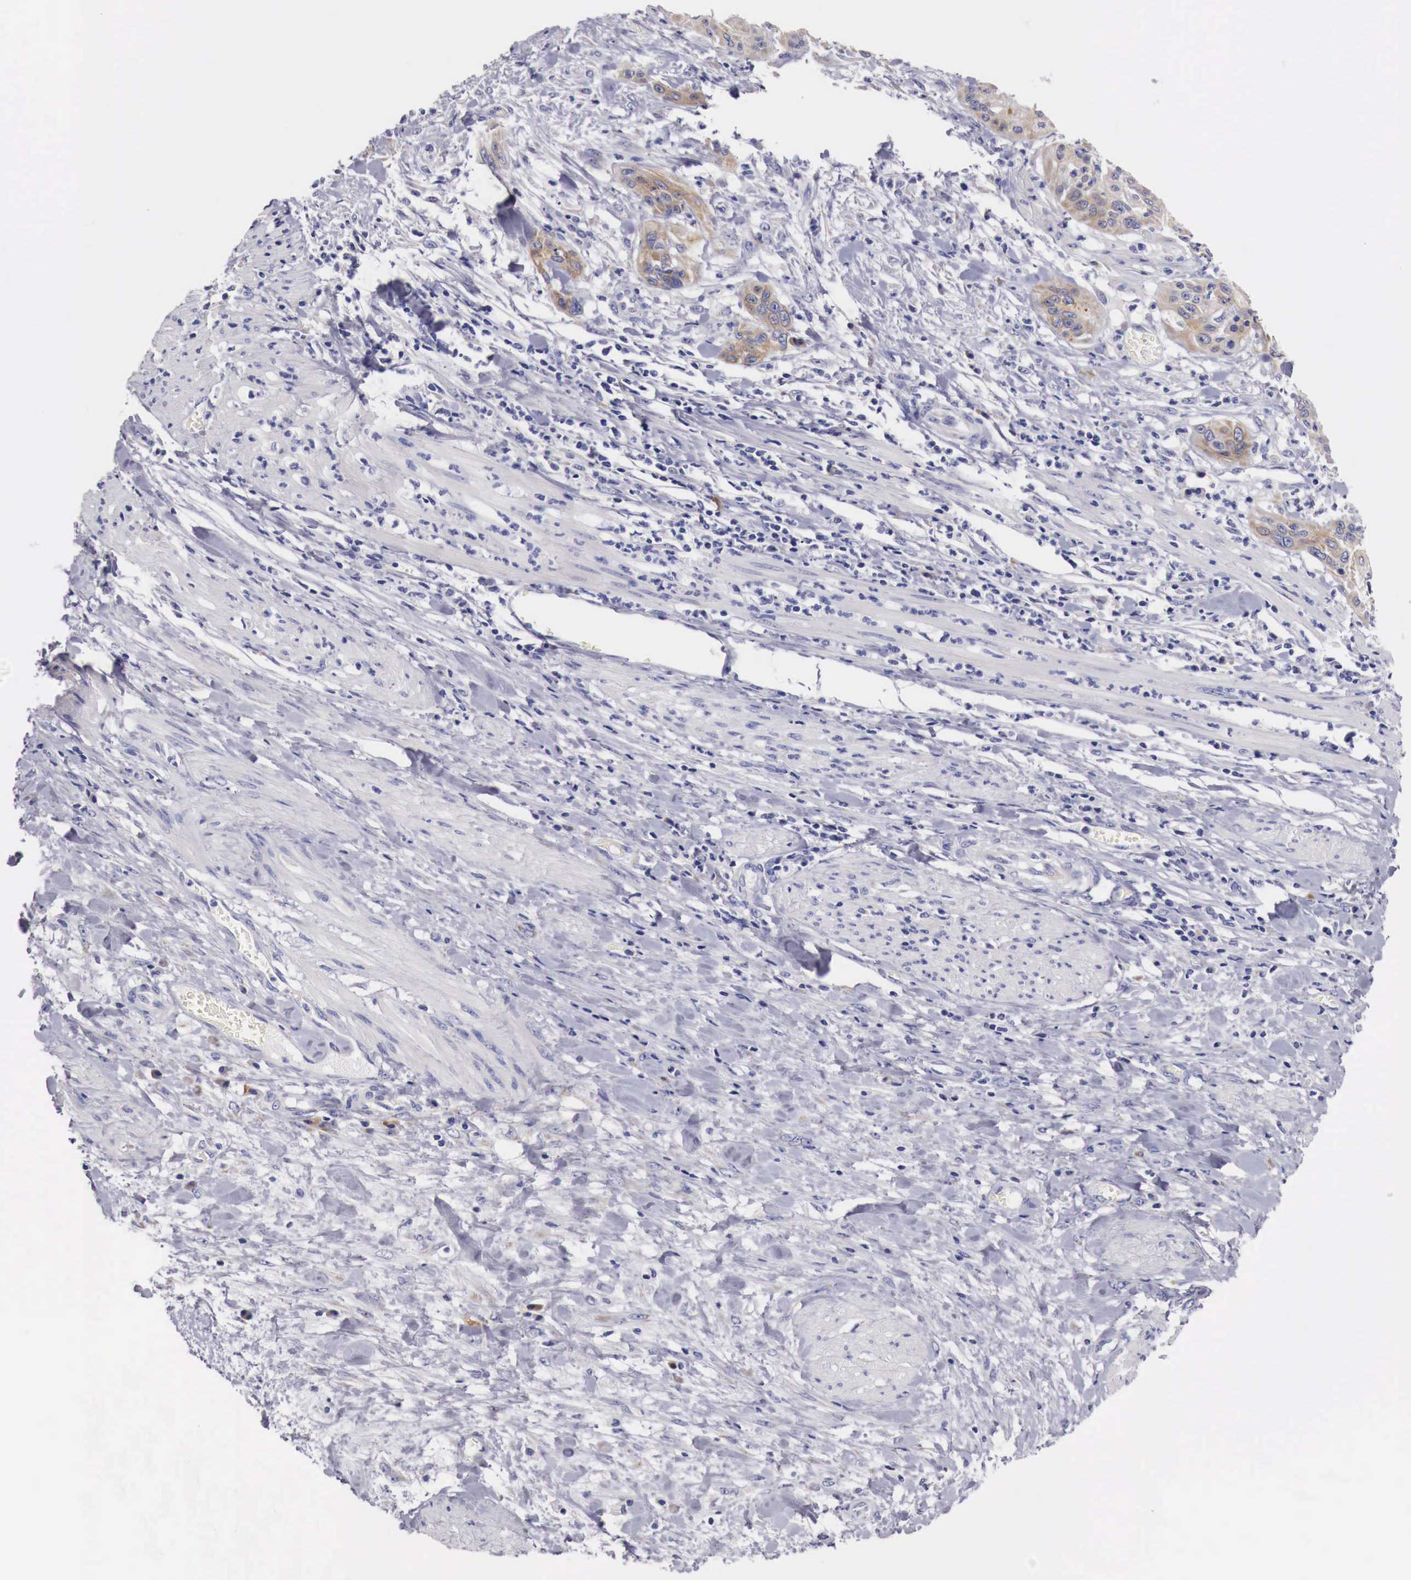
{"staining": {"intensity": "weak", "quantity": ">75%", "location": "cytoplasmic/membranous"}, "tissue": "cervical cancer", "cell_type": "Tumor cells", "image_type": "cancer", "snomed": [{"axis": "morphology", "description": "Squamous cell carcinoma, NOS"}, {"axis": "topography", "description": "Cervix"}], "caption": "Immunohistochemical staining of human cervical cancer exhibits low levels of weak cytoplasmic/membranous protein positivity in about >75% of tumor cells.", "gene": "NREP", "patient": {"sex": "female", "age": 41}}